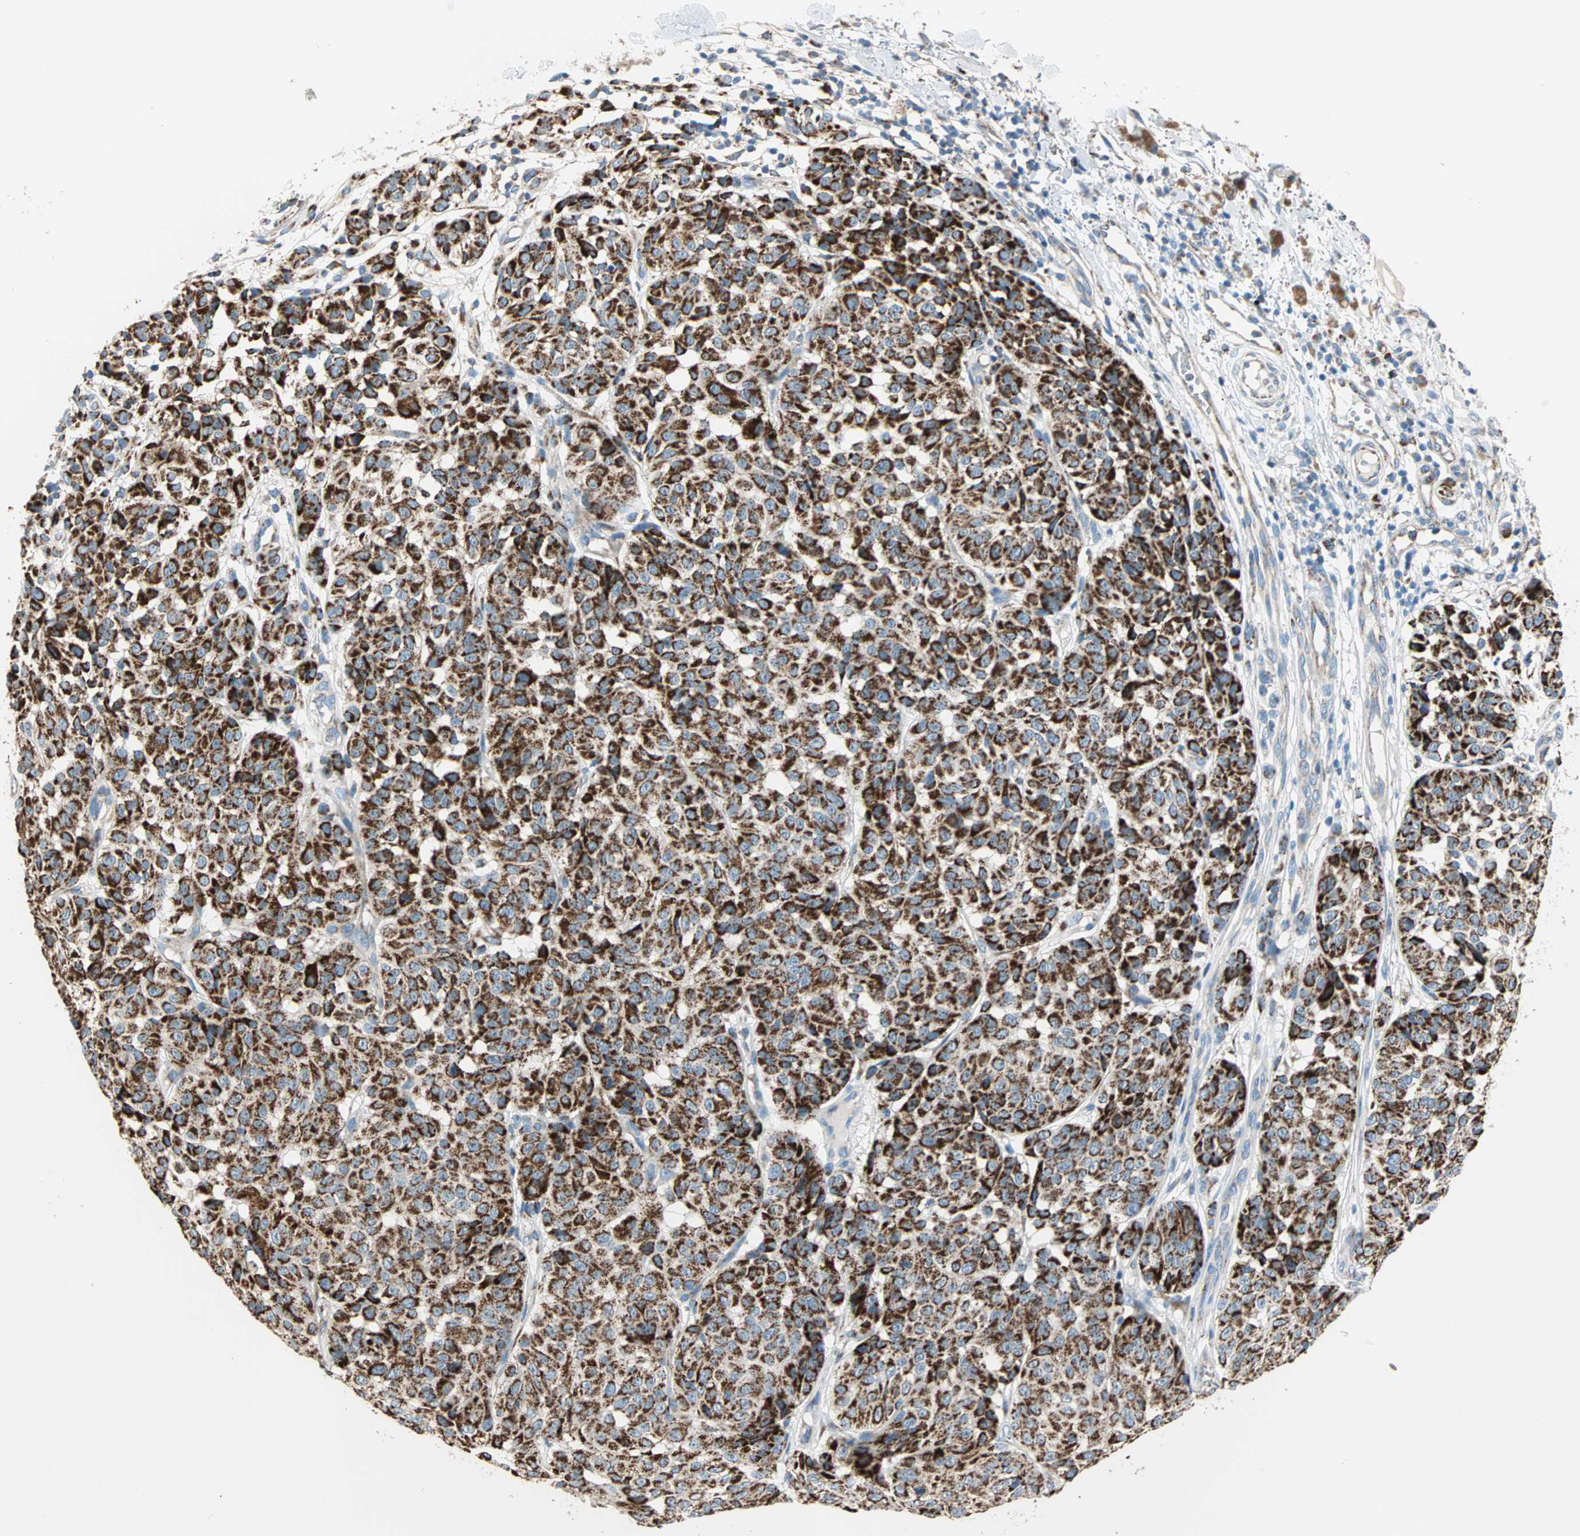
{"staining": {"intensity": "strong", "quantity": ">75%", "location": "cytoplasmic/membranous"}, "tissue": "melanoma", "cell_type": "Tumor cells", "image_type": "cancer", "snomed": [{"axis": "morphology", "description": "Malignant melanoma, NOS"}, {"axis": "topography", "description": "Skin"}], "caption": "DAB (3,3'-diaminobenzidine) immunohistochemical staining of melanoma displays strong cytoplasmic/membranous protein staining in approximately >75% of tumor cells.", "gene": "TST", "patient": {"sex": "female", "age": 46}}